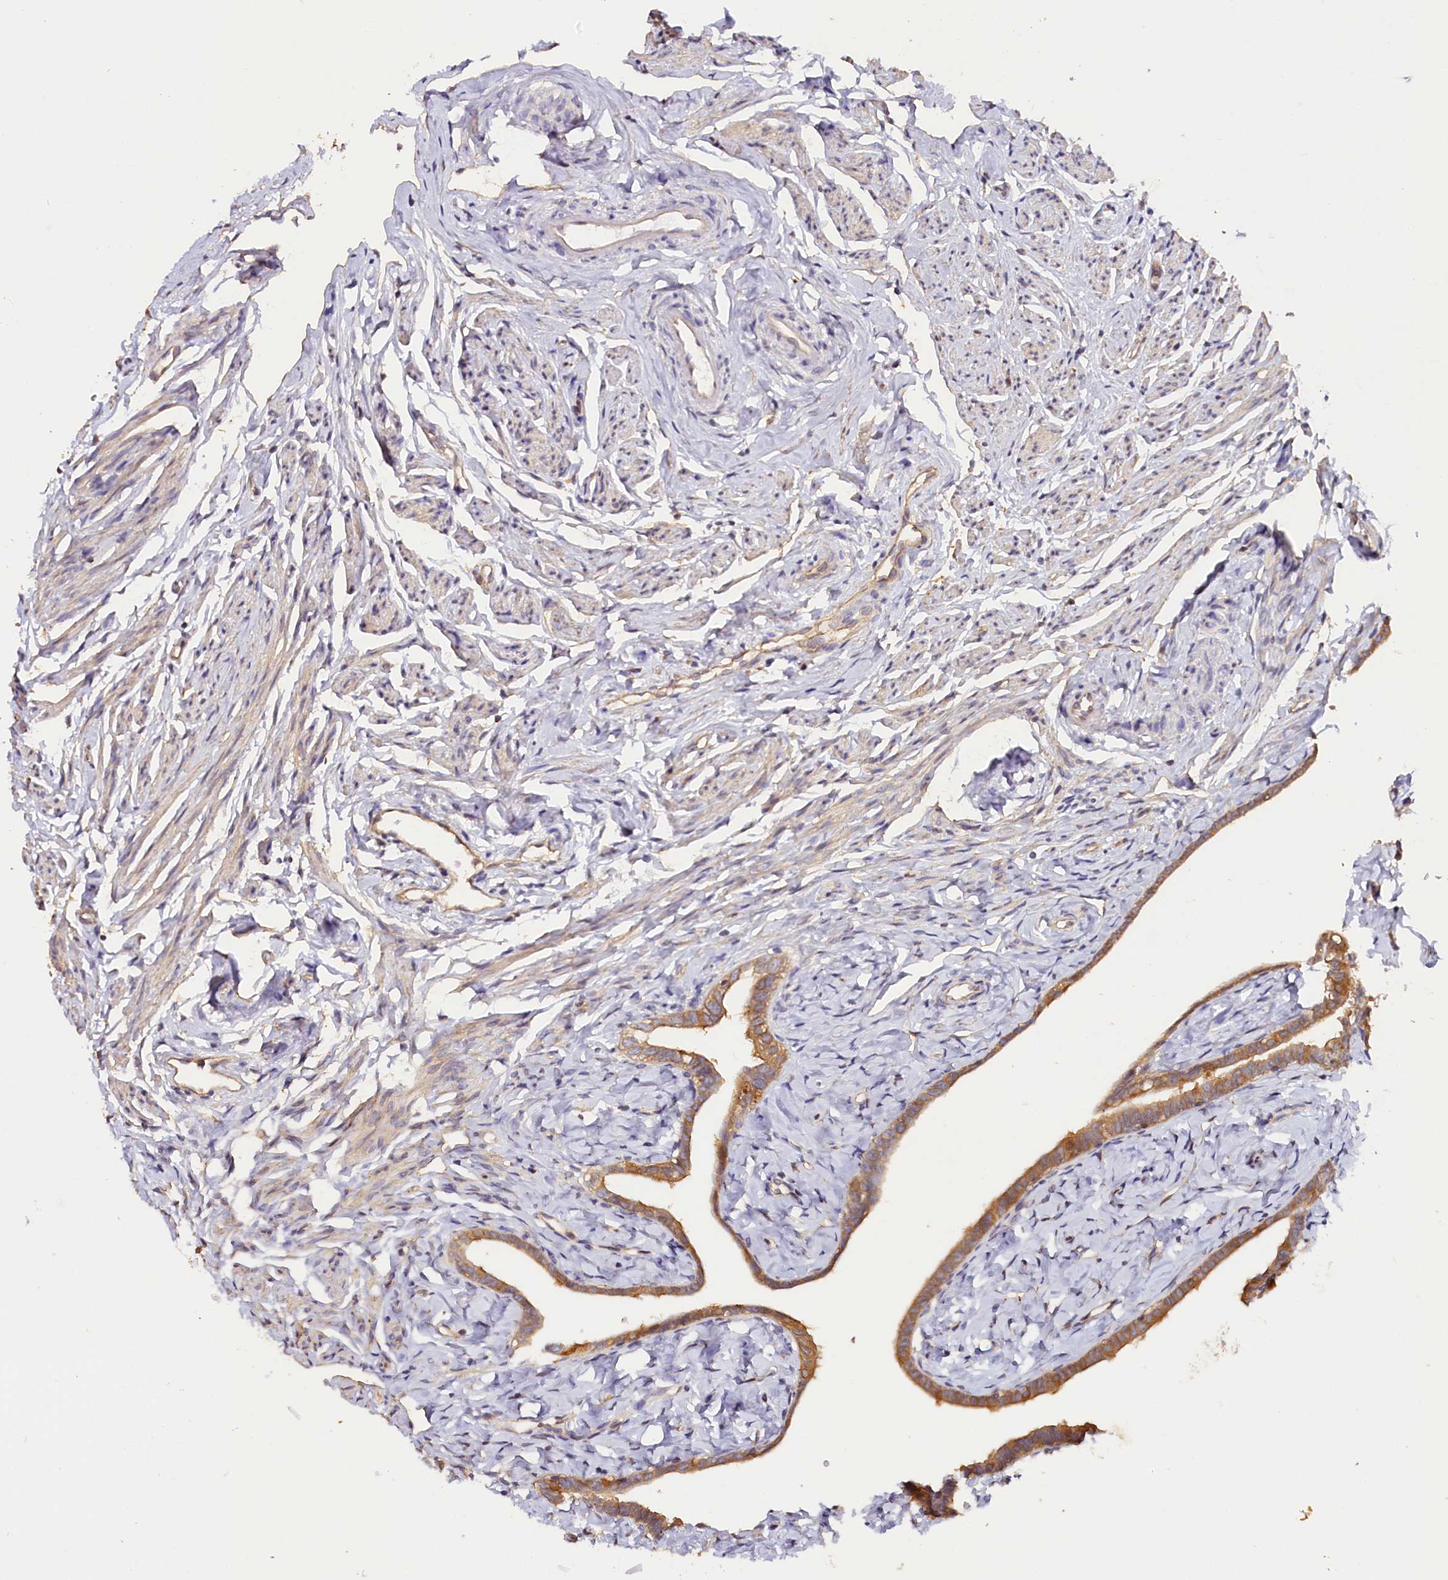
{"staining": {"intensity": "moderate", "quantity": ">75%", "location": "cytoplasmic/membranous"}, "tissue": "fallopian tube", "cell_type": "Glandular cells", "image_type": "normal", "snomed": [{"axis": "morphology", "description": "Normal tissue, NOS"}, {"axis": "topography", "description": "Fallopian tube"}], "caption": "Protein staining shows moderate cytoplasmic/membranous positivity in approximately >75% of glandular cells in normal fallopian tube.", "gene": "KATNB1", "patient": {"sex": "female", "age": 66}}